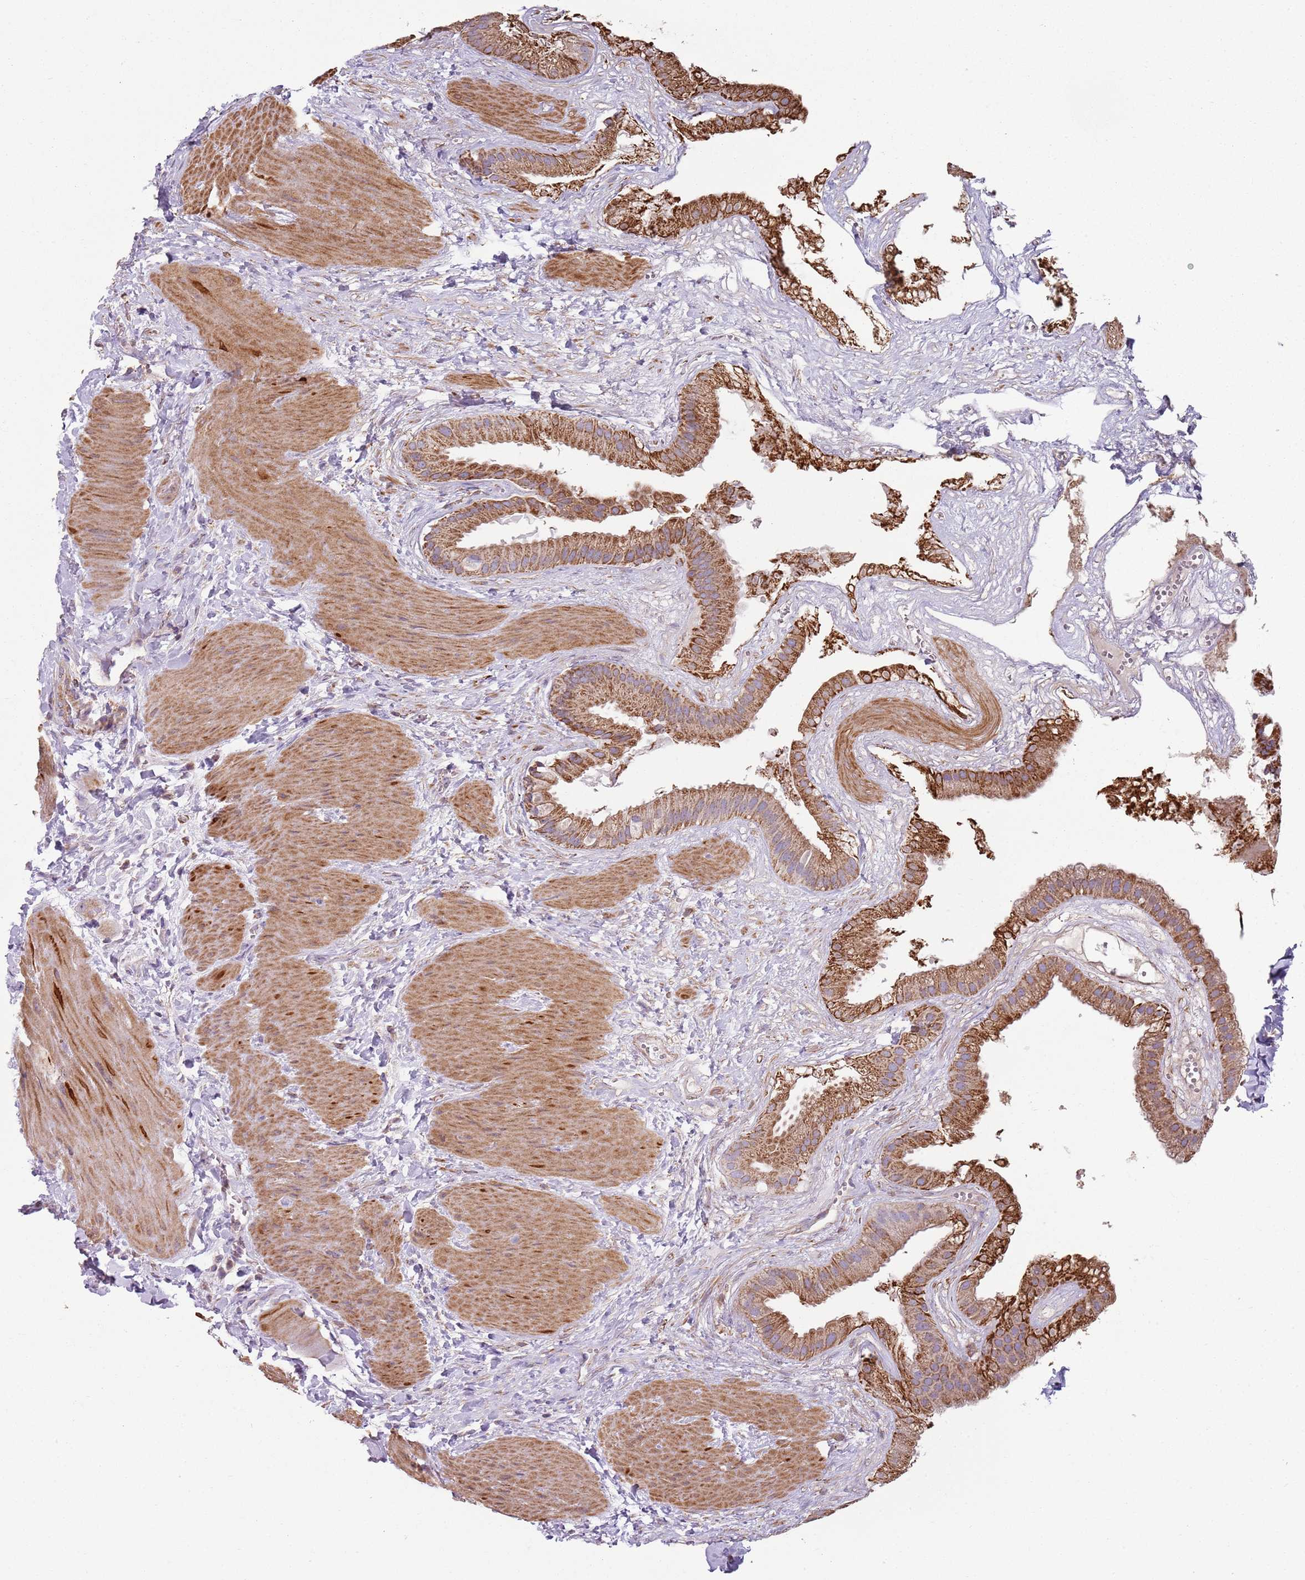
{"staining": {"intensity": "strong", "quantity": ">75%", "location": "cytoplasmic/membranous"}, "tissue": "gallbladder", "cell_type": "Glandular cells", "image_type": "normal", "snomed": [{"axis": "morphology", "description": "Normal tissue, NOS"}, {"axis": "topography", "description": "Gallbladder"}], "caption": "Immunohistochemistry (IHC) micrograph of unremarkable human gallbladder stained for a protein (brown), which demonstrates high levels of strong cytoplasmic/membranous expression in about >75% of glandular cells.", "gene": "GAS8", "patient": {"sex": "male", "age": 55}}